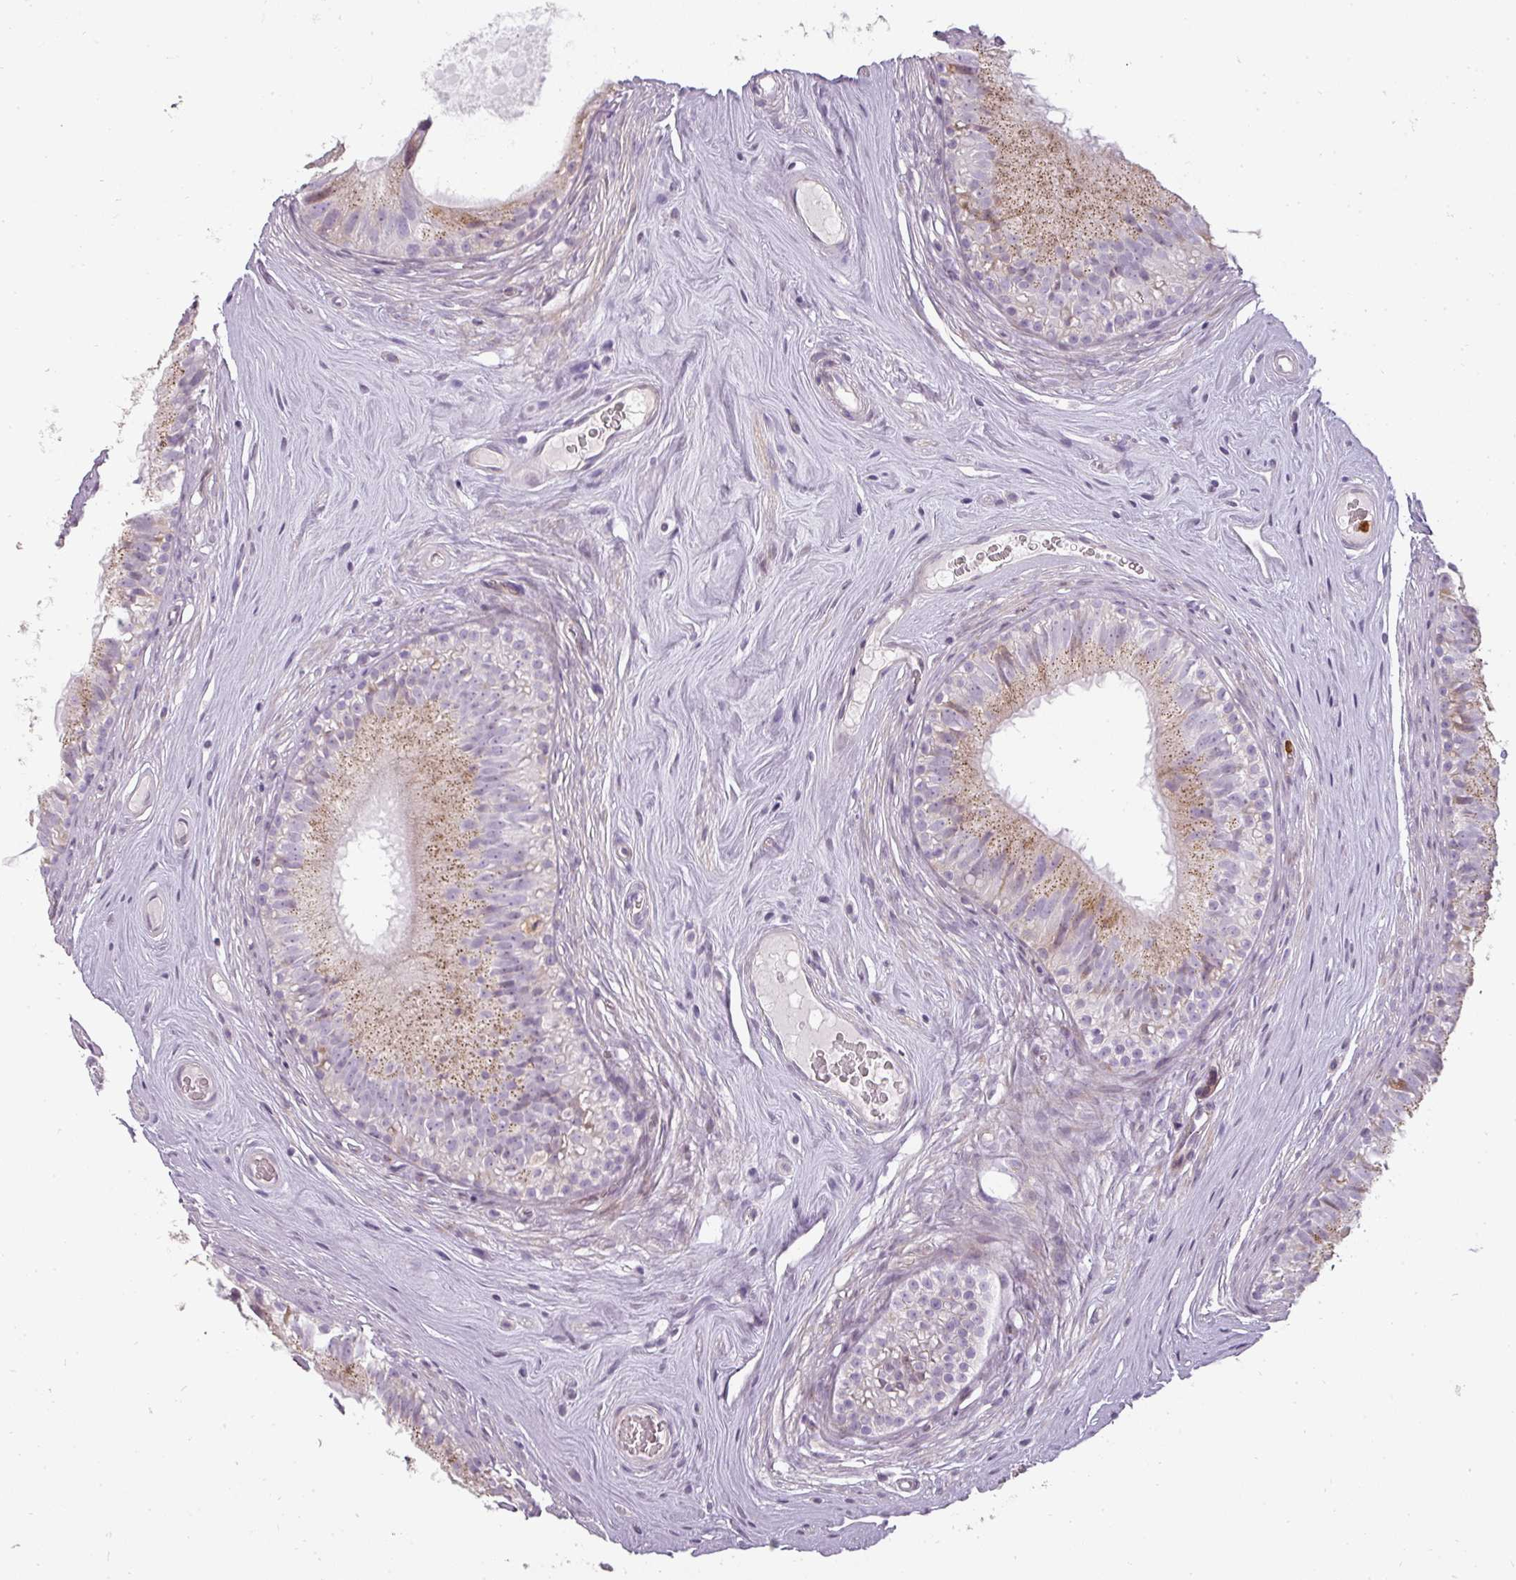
{"staining": {"intensity": "moderate", "quantity": "25%-75%", "location": "cytoplasmic/membranous"}, "tissue": "epididymis", "cell_type": "Glandular cells", "image_type": "normal", "snomed": [{"axis": "morphology", "description": "Normal tissue, NOS"}, {"axis": "topography", "description": "Epididymis"}], "caption": "Epididymis stained for a protein exhibits moderate cytoplasmic/membranous positivity in glandular cells. Using DAB (3,3'-diaminobenzidine) (brown) and hematoxylin (blue) stains, captured at high magnification using brightfield microscopy.", "gene": "BIK", "patient": {"sex": "male", "age": 45}}